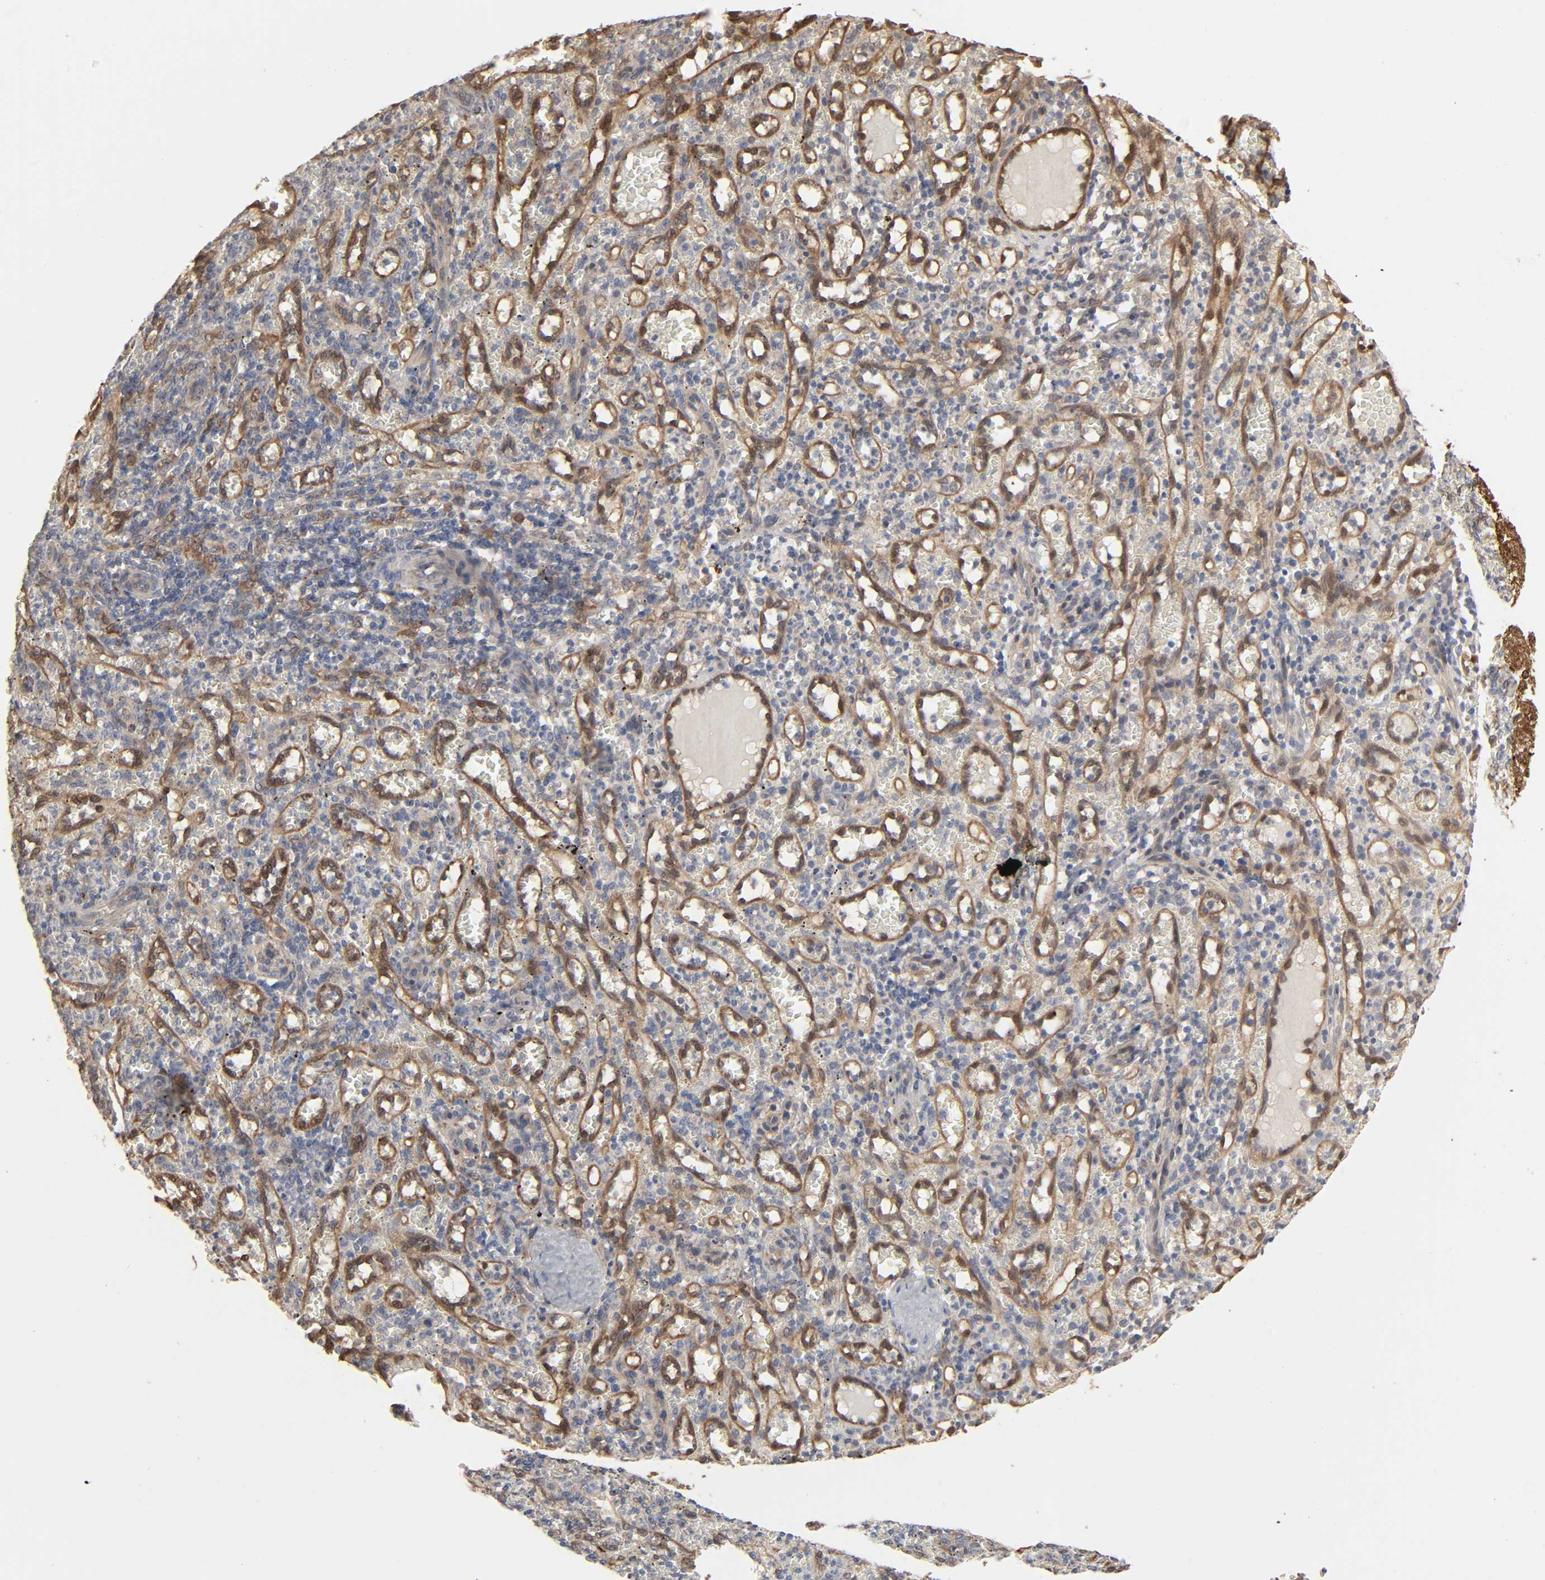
{"staining": {"intensity": "weak", "quantity": "<25%", "location": "cytoplasmic/membranous"}, "tissue": "spleen", "cell_type": "Cells in red pulp", "image_type": "normal", "snomed": [{"axis": "morphology", "description": "Normal tissue, NOS"}, {"axis": "topography", "description": "Spleen"}], "caption": "Human spleen stained for a protein using immunohistochemistry shows no staining in cells in red pulp.", "gene": "NDRG2", "patient": {"sex": "female", "age": 10}}